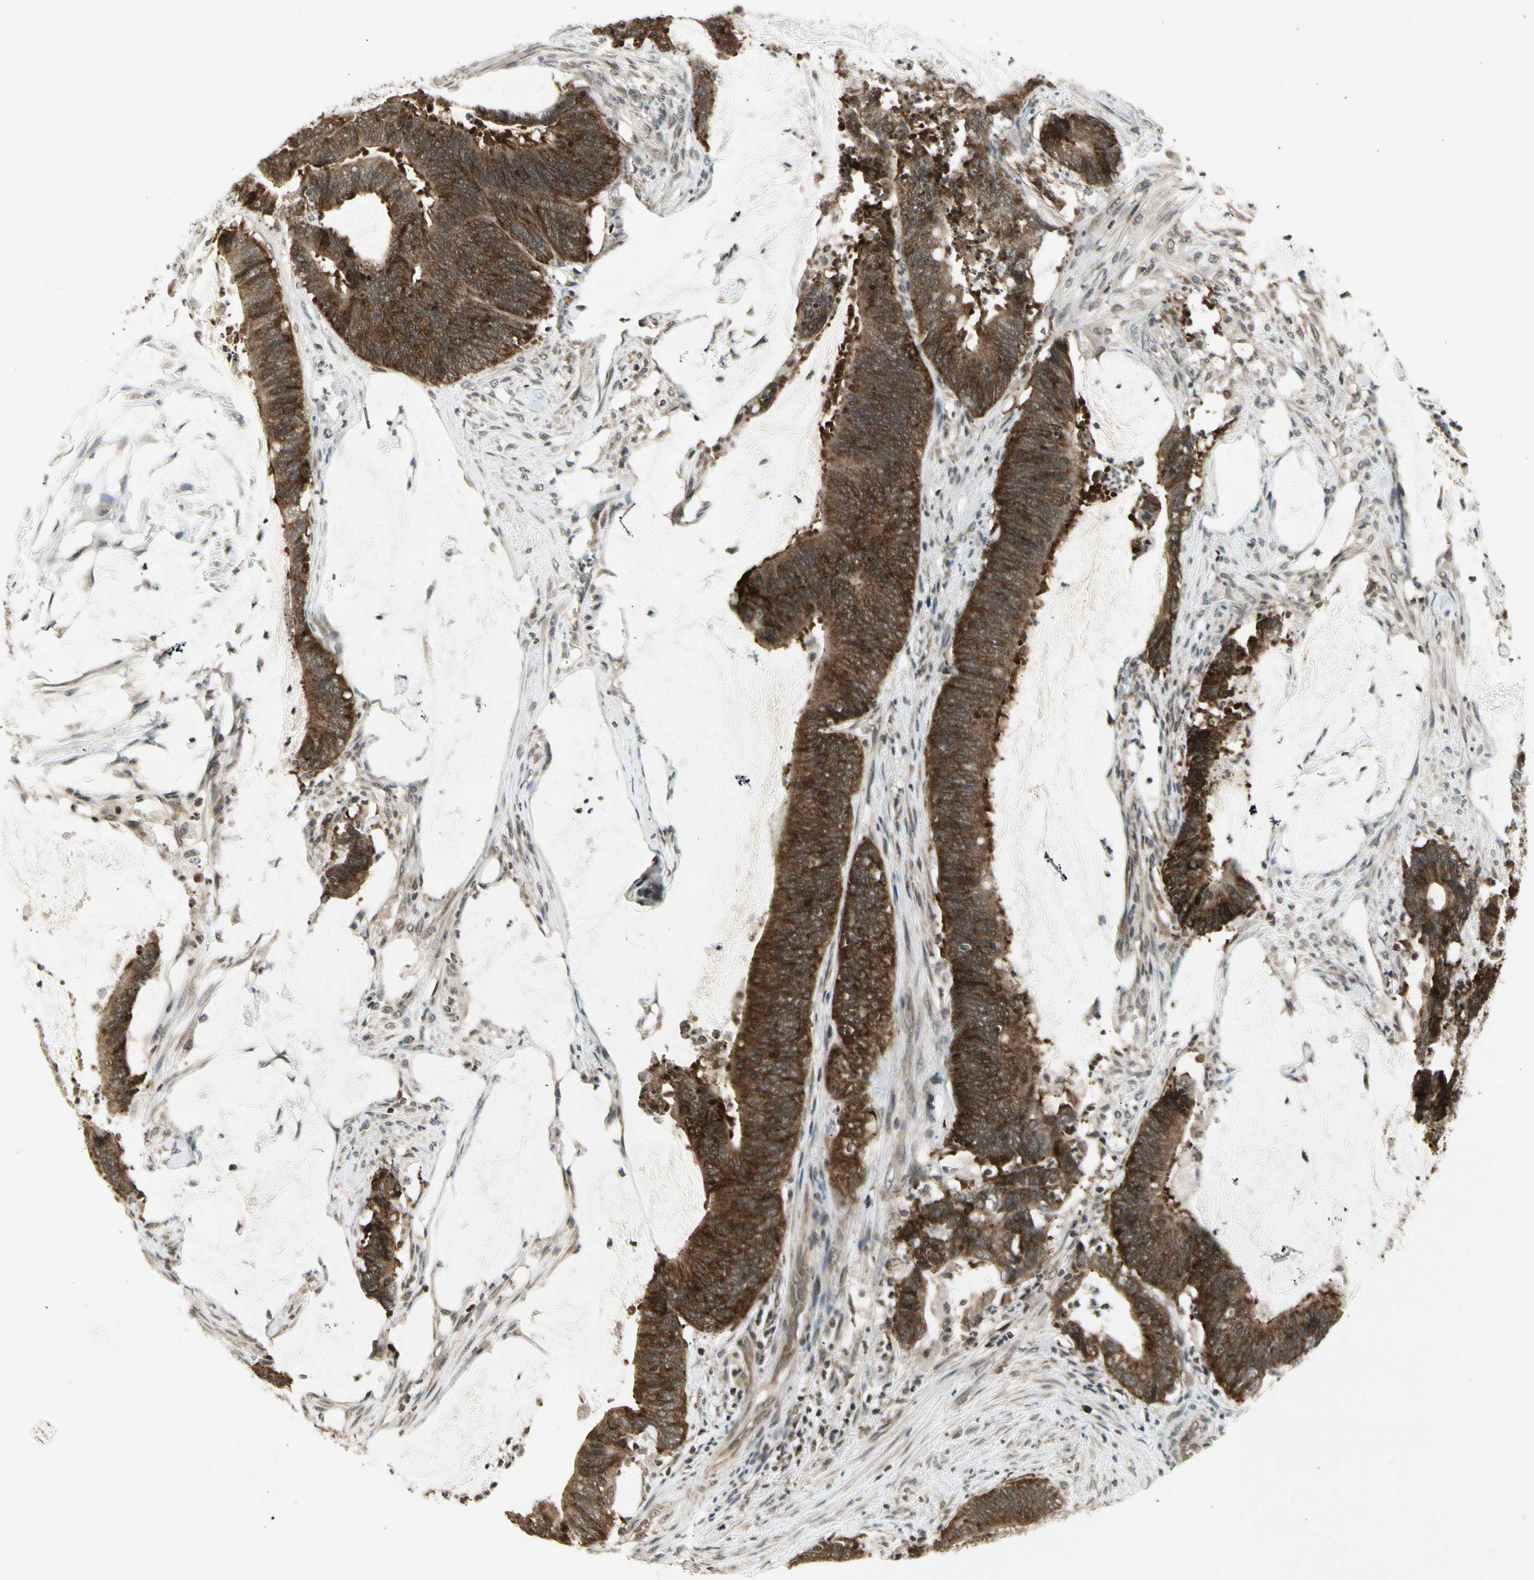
{"staining": {"intensity": "strong", "quantity": "25%-75%", "location": "cytoplasmic/membranous"}, "tissue": "colorectal cancer", "cell_type": "Tumor cells", "image_type": "cancer", "snomed": [{"axis": "morphology", "description": "Adenocarcinoma, NOS"}, {"axis": "topography", "description": "Rectum"}], "caption": "This photomicrograph demonstrates immunohistochemistry (IHC) staining of human colorectal cancer (adenocarcinoma), with high strong cytoplasmic/membranous staining in approximately 25%-75% of tumor cells.", "gene": "SMN2", "patient": {"sex": "female", "age": 66}}